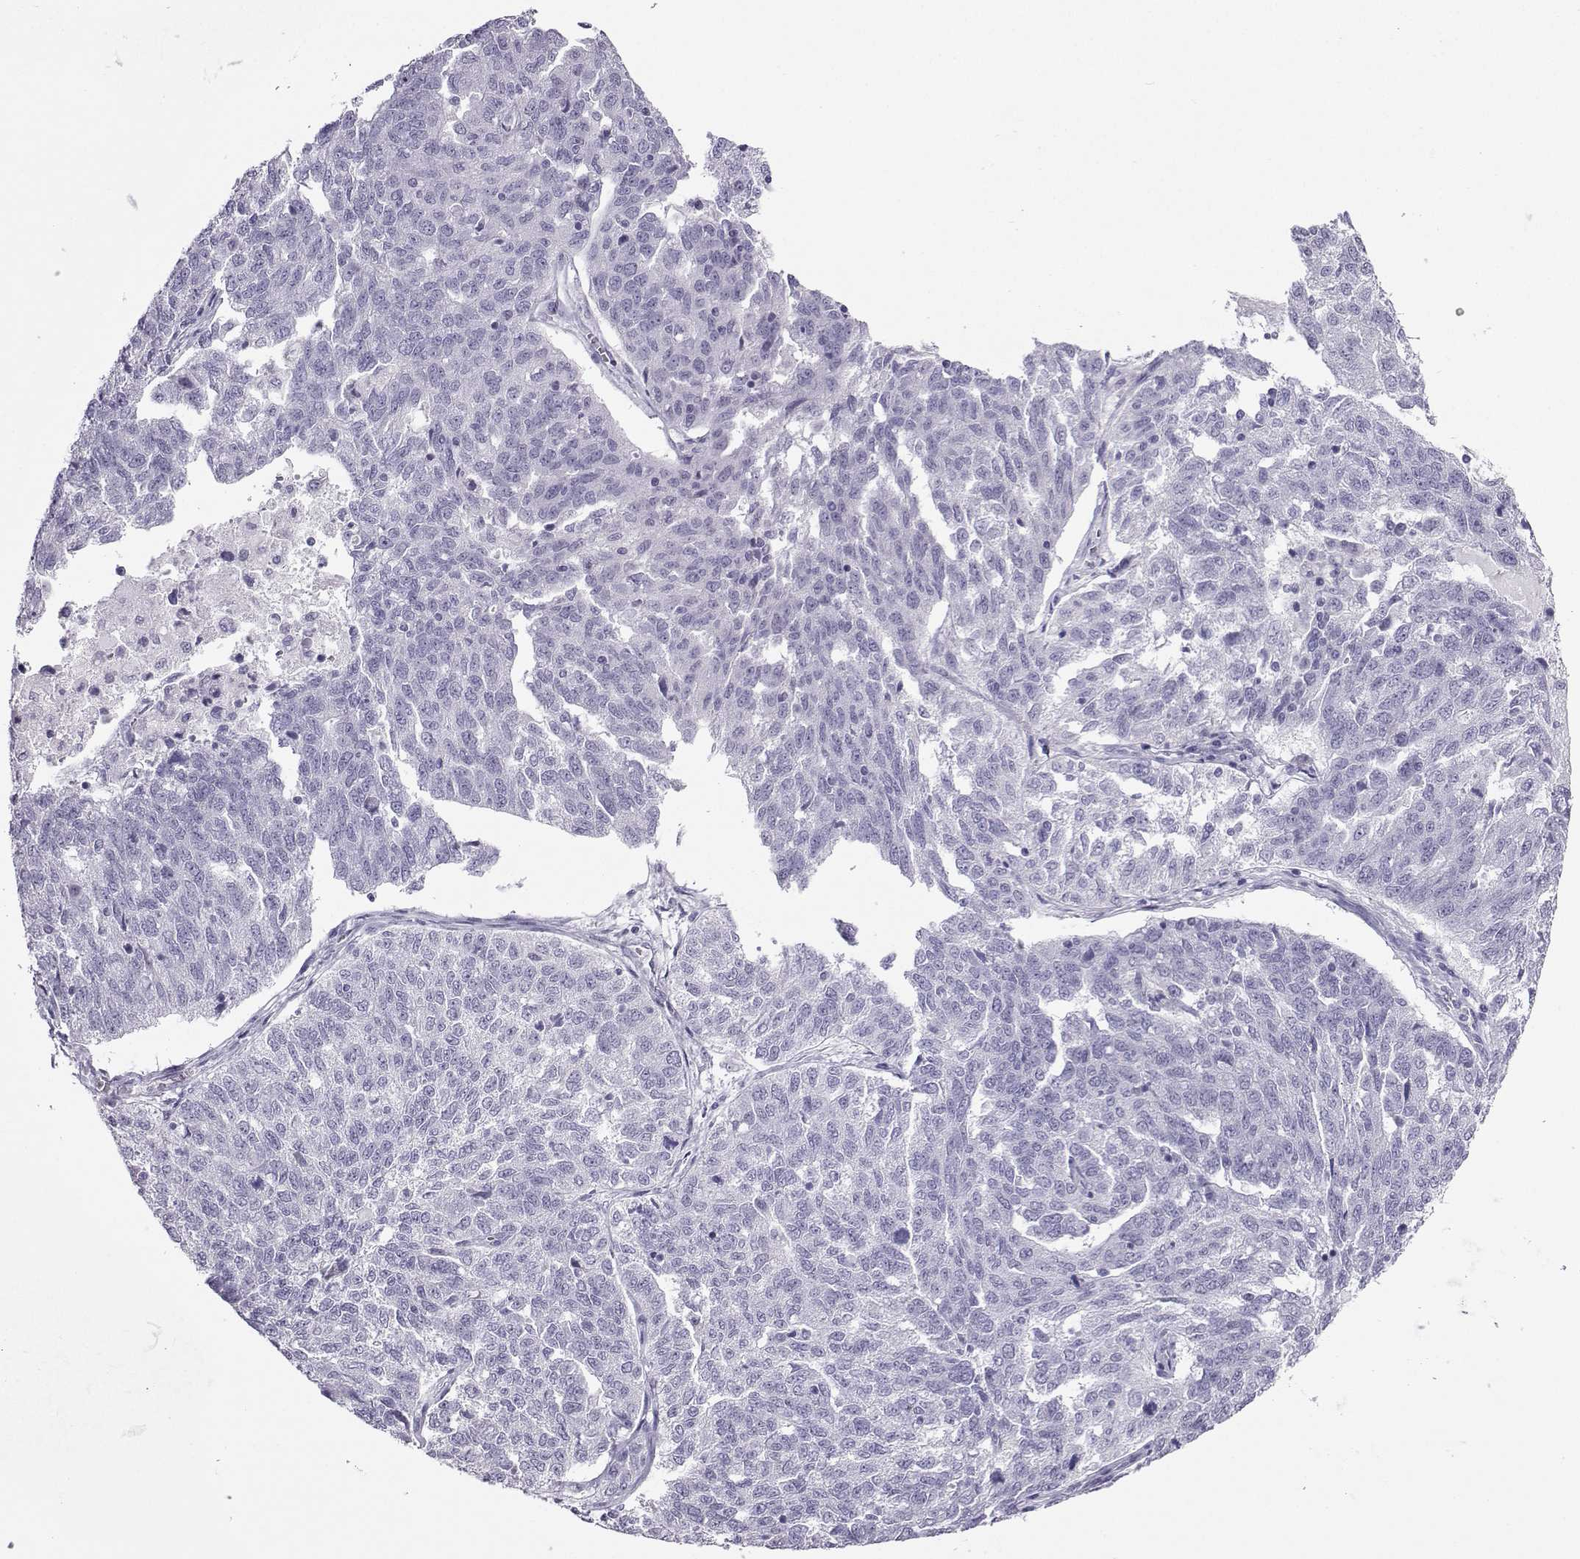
{"staining": {"intensity": "negative", "quantity": "none", "location": "none"}, "tissue": "ovarian cancer", "cell_type": "Tumor cells", "image_type": "cancer", "snomed": [{"axis": "morphology", "description": "Cystadenocarcinoma, serous, NOS"}, {"axis": "topography", "description": "Ovary"}], "caption": "DAB (3,3'-diaminobenzidine) immunohistochemical staining of ovarian serous cystadenocarcinoma demonstrates no significant positivity in tumor cells. Nuclei are stained in blue.", "gene": "KIF17", "patient": {"sex": "female", "age": 71}}